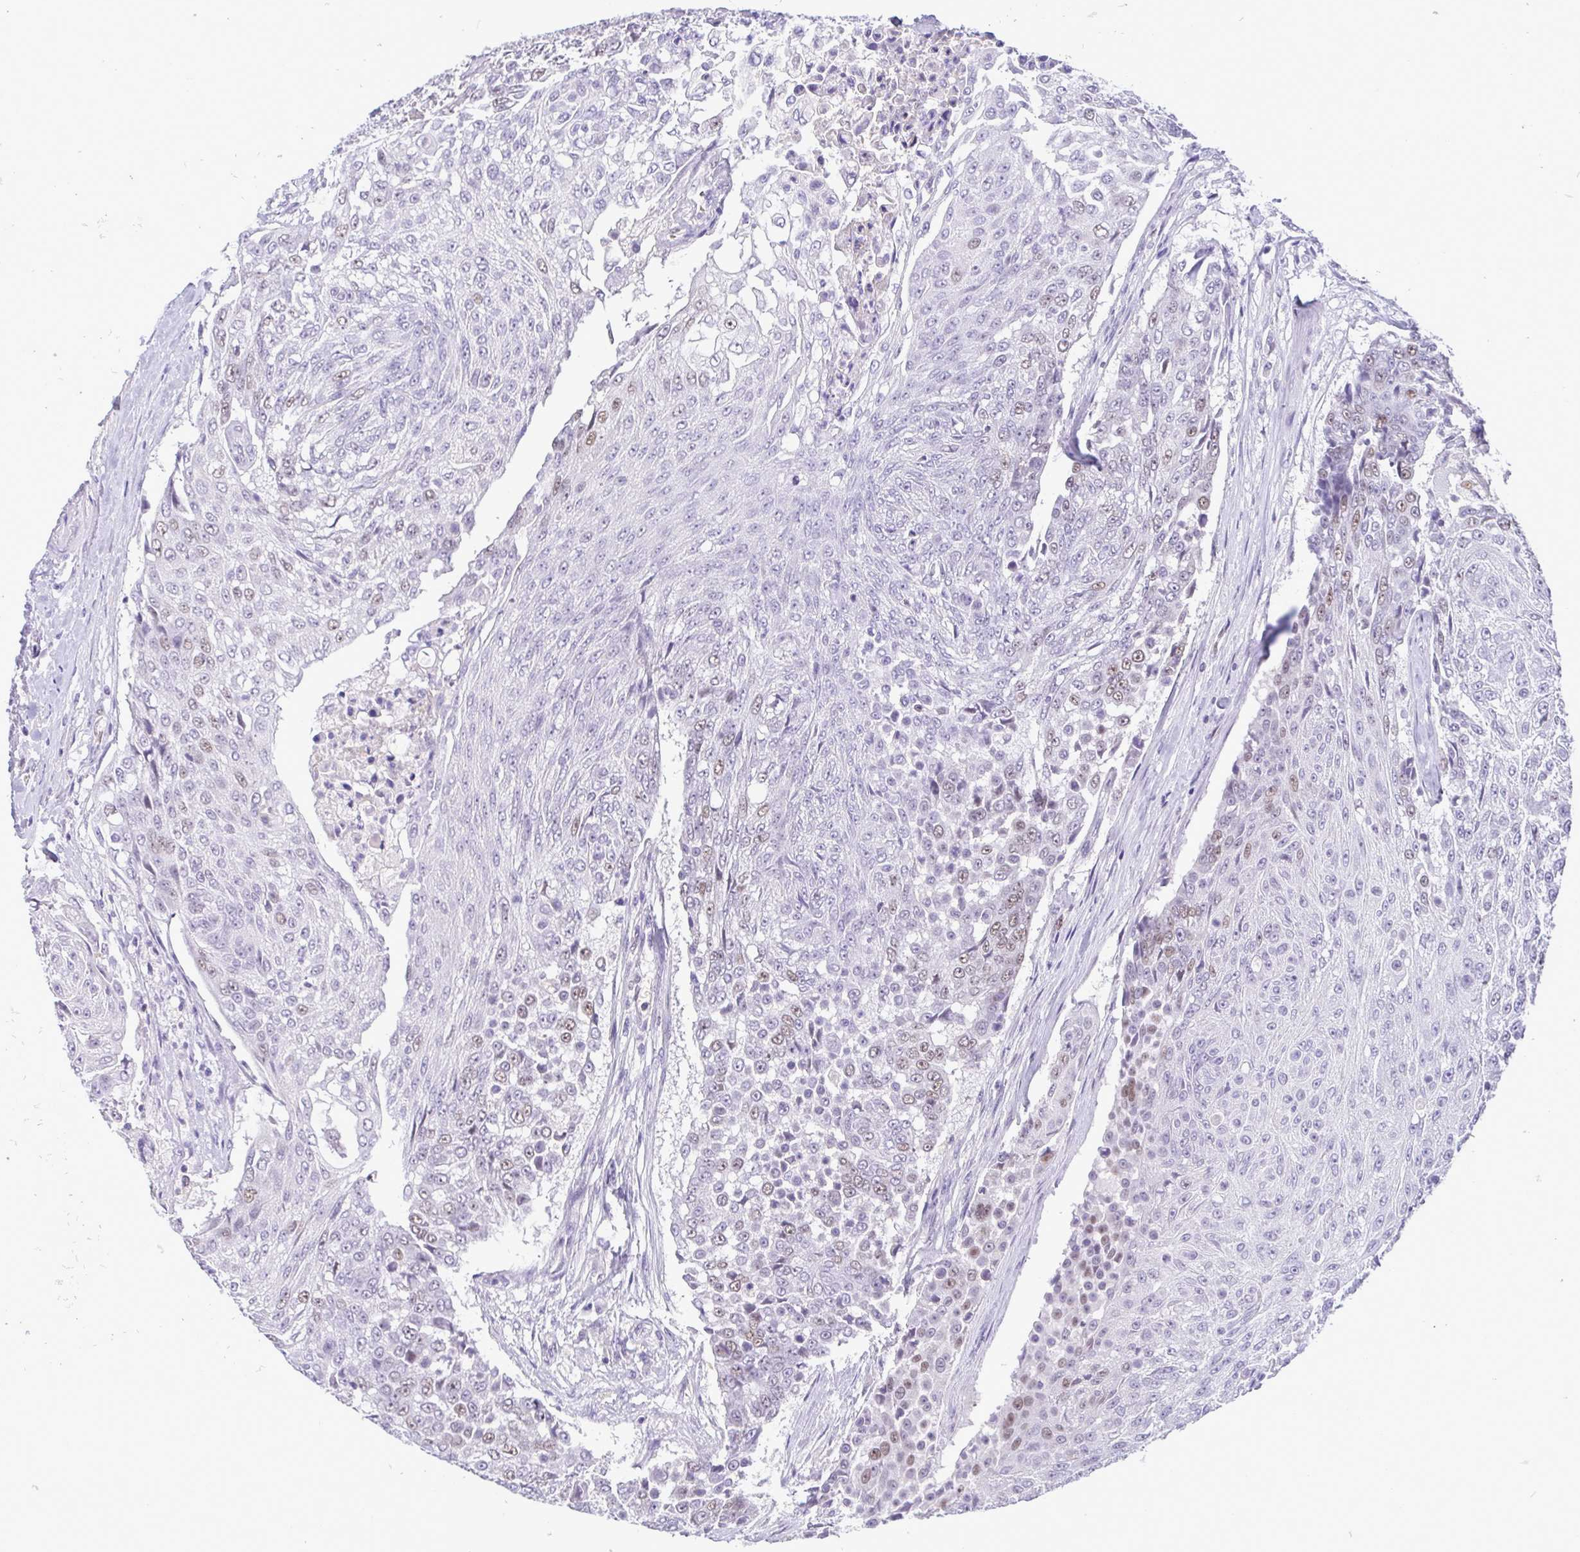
{"staining": {"intensity": "weak", "quantity": "<25%", "location": "nuclear"}, "tissue": "urothelial cancer", "cell_type": "Tumor cells", "image_type": "cancer", "snomed": [{"axis": "morphology", "description": "Urothelial carcinoma, High grade"}, {"axis": "topography", "description": "Urinary bladder"}], "caption": "Immunohistochemistry (IHC) of human urothelial carcinoma (high-grade) displays no staining in tumor cells.", "gene": "TIPIN", "patient": {"sex": "female", "age": 63}}